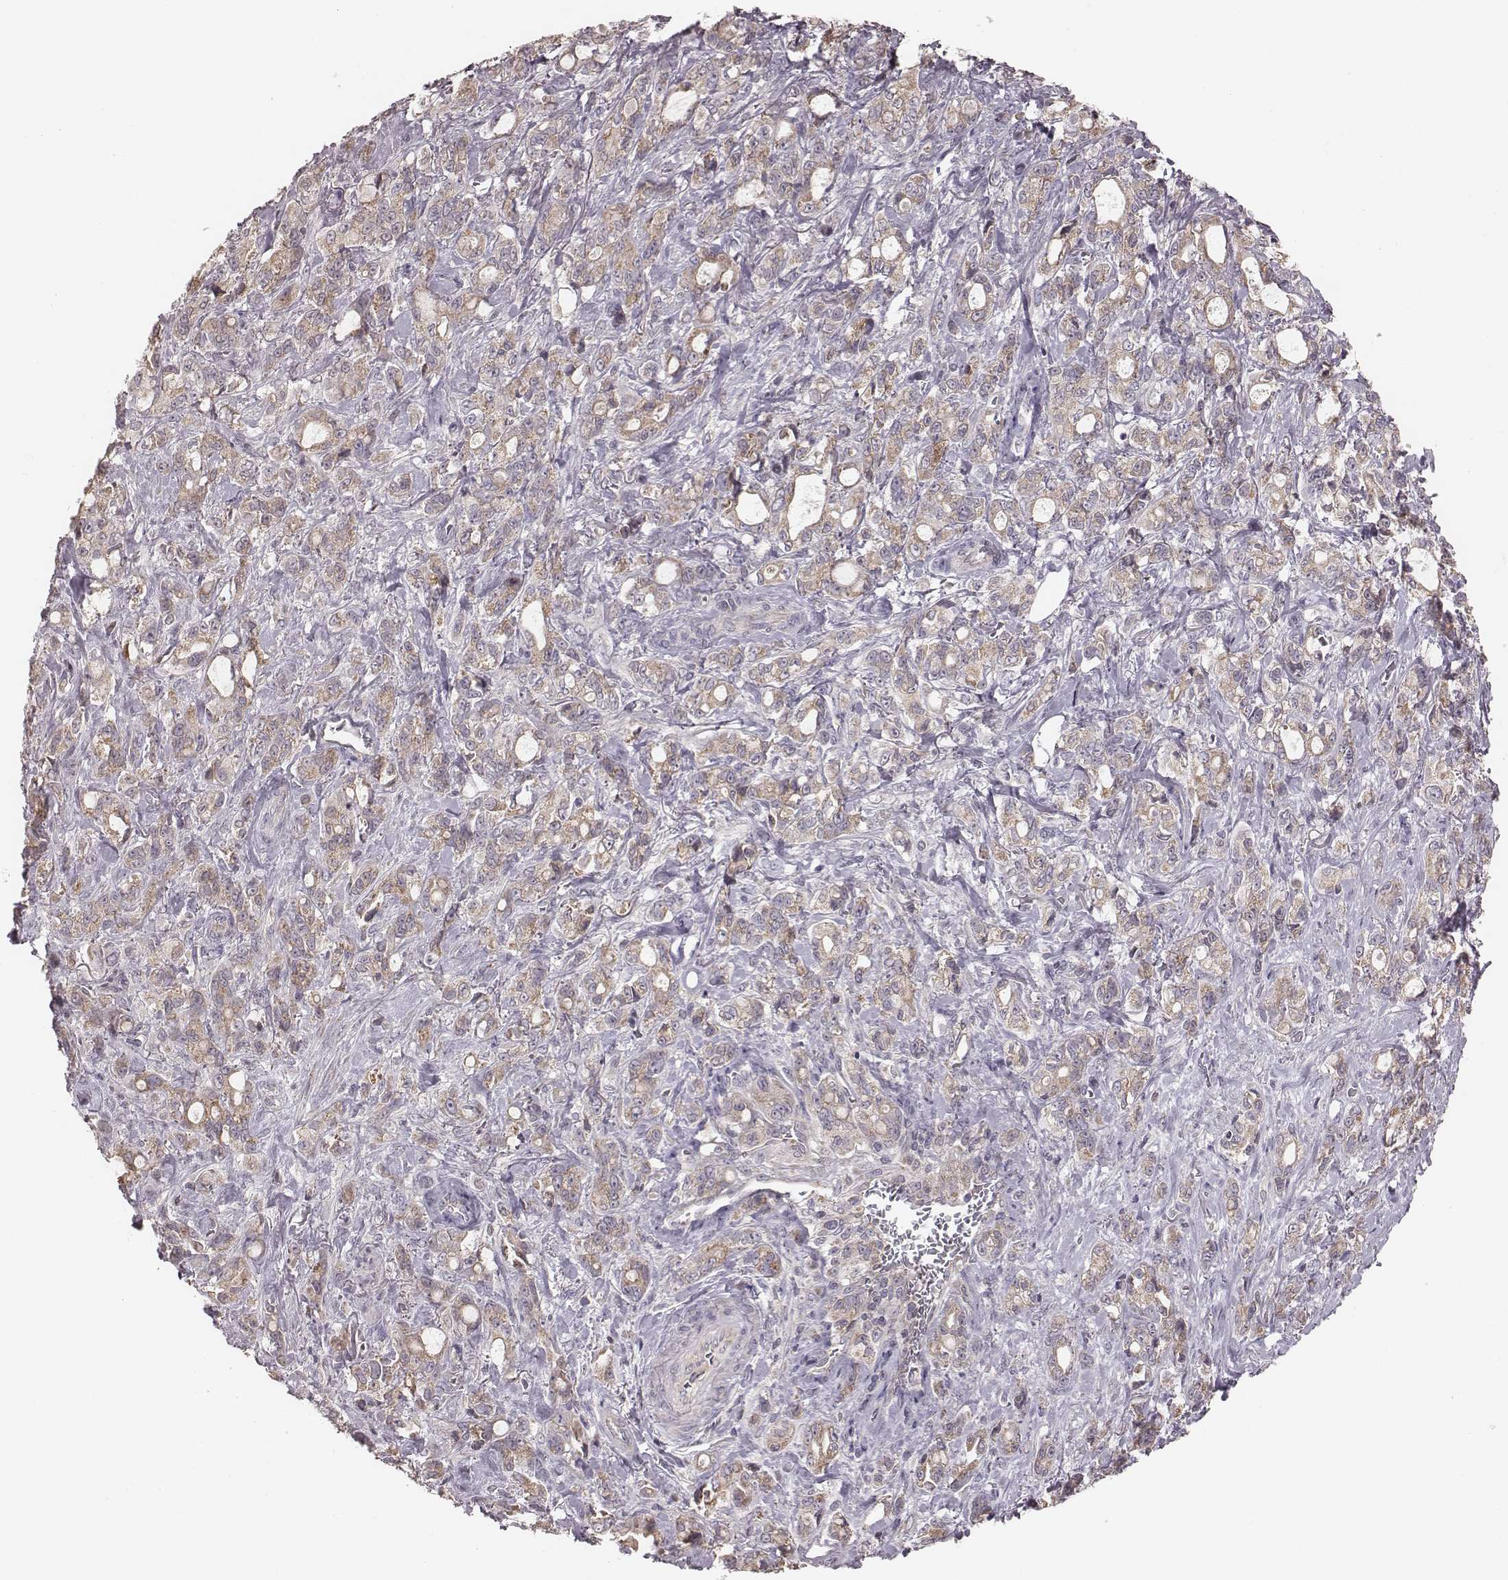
{"staining": {"intensity": "weak", "quantity": ">75%", "location": "cytoplasmic/membranous"}, "tissue": "stomach cancer", "cell_type": "Tumor cells", "image_type": "cancer", "snomed": [{"axis": "morphology", "description": "Adenocarcinoma, NOS"}, {"axis": "topography", "description": "Stomach"}], "caption": "High-magnification brightfield microscopy of stomach cancer stained with DAB (brown) and counterstained with hematoxylin (blue). tumor cells exhibit weak cytoplasmic/membranous staining is appreciated in about>75% of cells.", "gene": "MRPS27", "patient": {"sex": "male", "age": 63}}